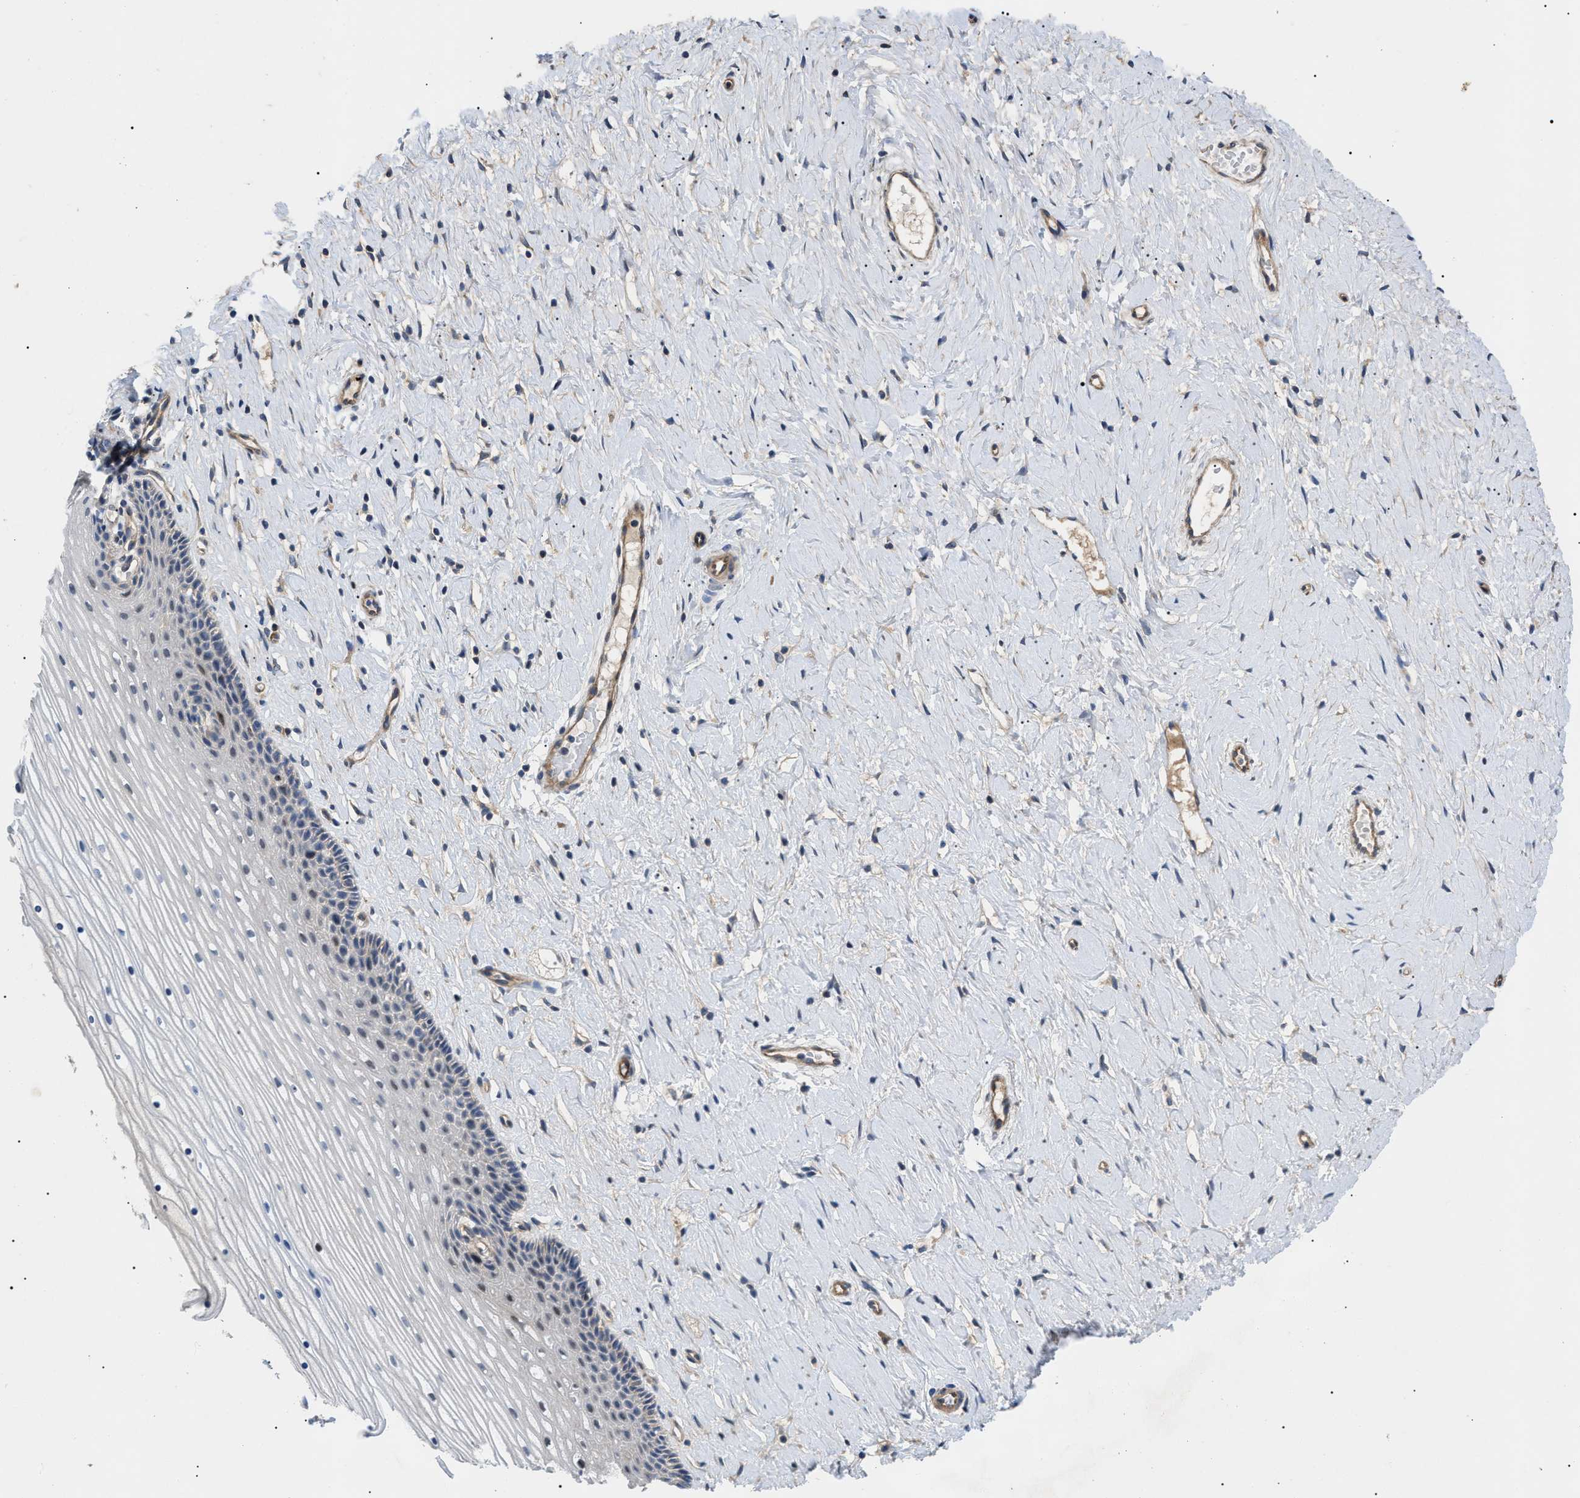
{"staining": {"intensity": "weak", "quantity": "25%-75%", "location": "cytoplasmic/membranous"}, "tissue": "cervix", "cell_type": "Glandular cells", "image_type": "normal", "snomed": [{"axis": "morphology", "description": "Normal tissue, NOS"}, {"axis": "topography", "description": "Cervix"}], "caption": "Protein staining of normal cervix demonstrates weak cytoplasmic/membranous staining in about 25%-75% of glandular cells.", "gene": "CRCP", "patient": {"sex": "female", "age": 39}}